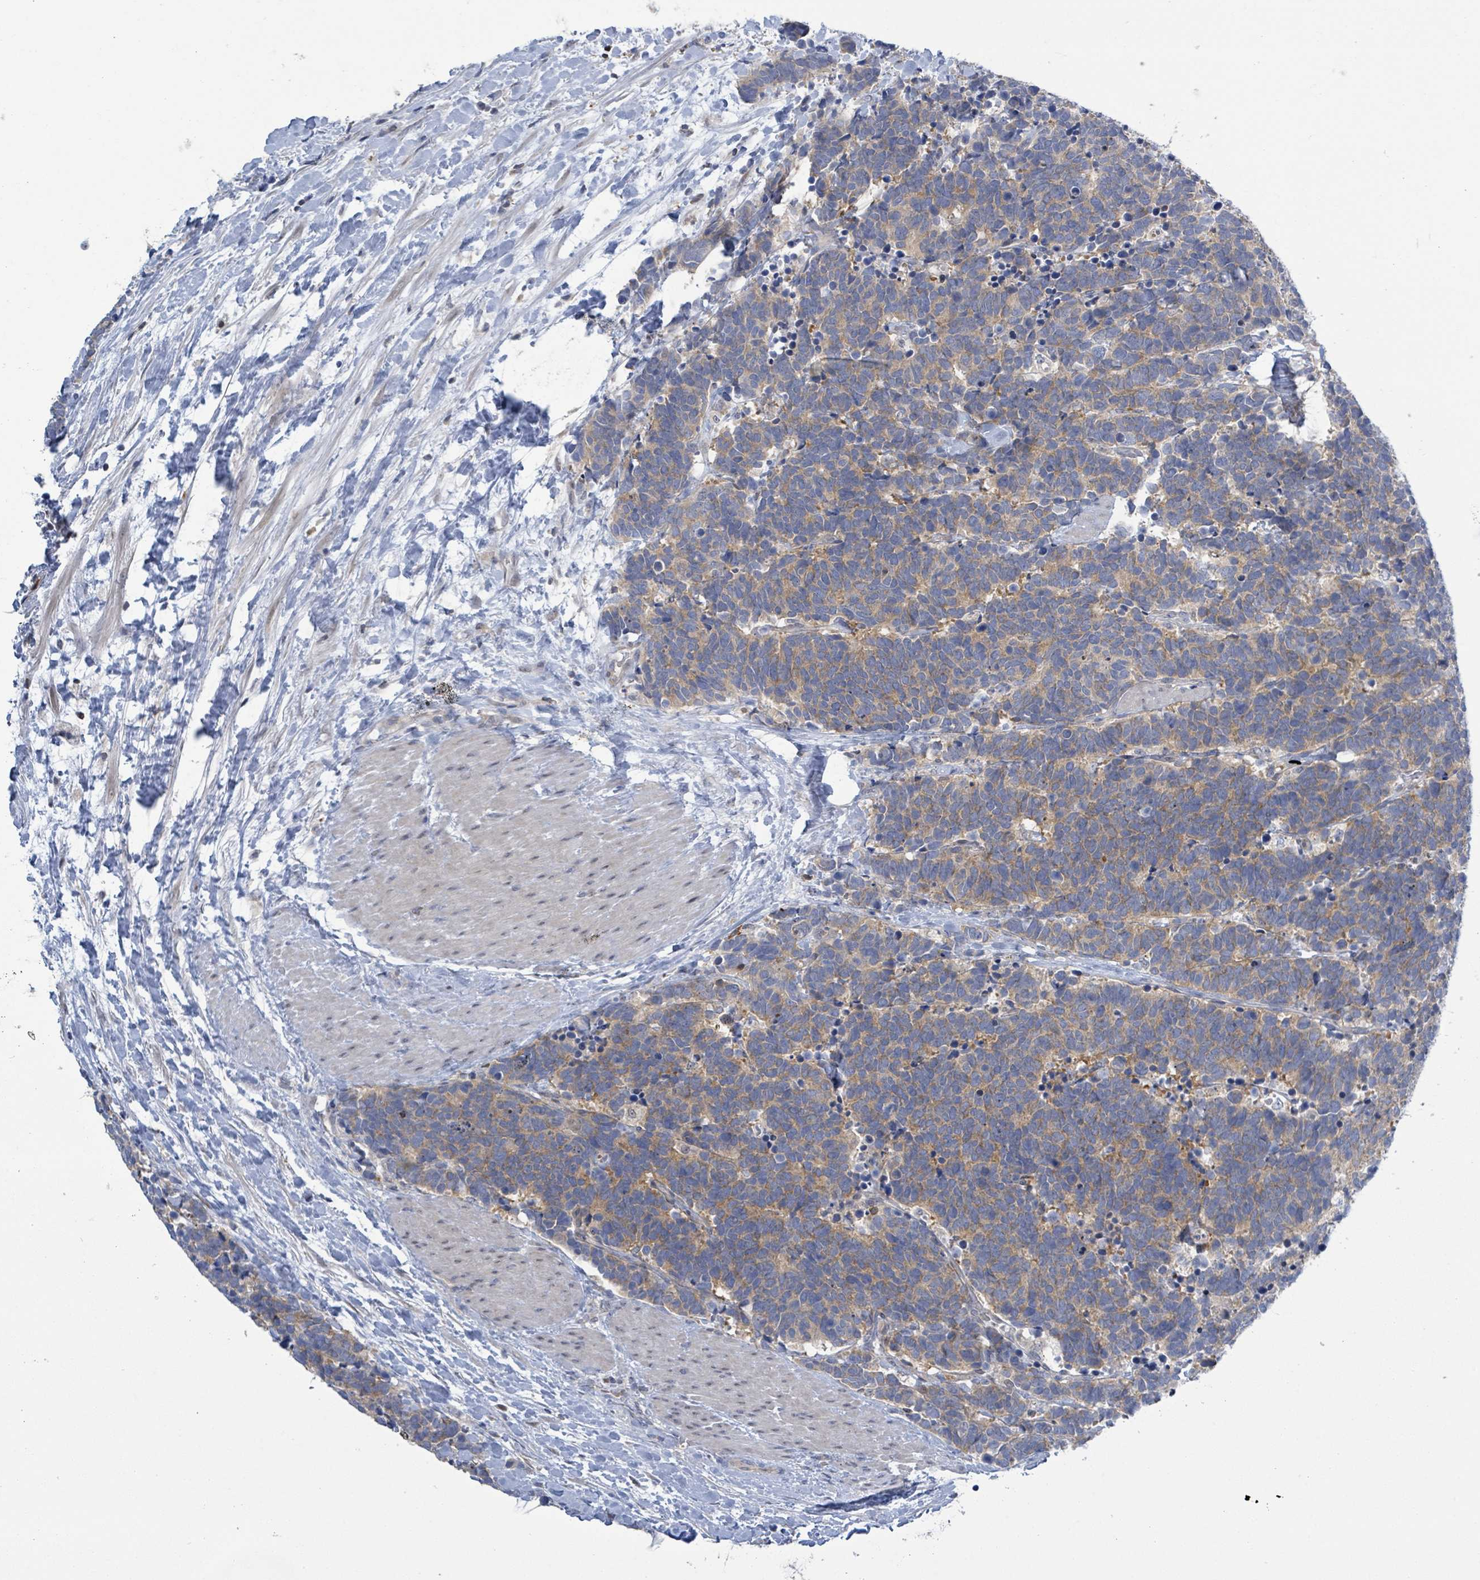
{"staining": {"intensity": "weak", "quantity": ">75%", "location": "cytoplasmic/membranous"}, "tissue": "carcinoid", "cell_type": "Tumor cells", "image_type": "cancer", "snomed": [{"axis": "morphology", "description": "Carcinoma, NOS"}, {"axis": "morphology", "description": "Carcinoid, malignant, NOS"}, {"axis": "topography", "description": "Prostate"}], "caption": "This photomicrograph exhibits carcinoid stained with immunohistochemistry (IHC) to label a protein in brown. The cytoplasmic/membranous of tumor cells show weak positivity for the protein. Nuclei are counter-stained blue.", "gene": "DGKZ", "patient": {"sex": "male", "age": 57}}